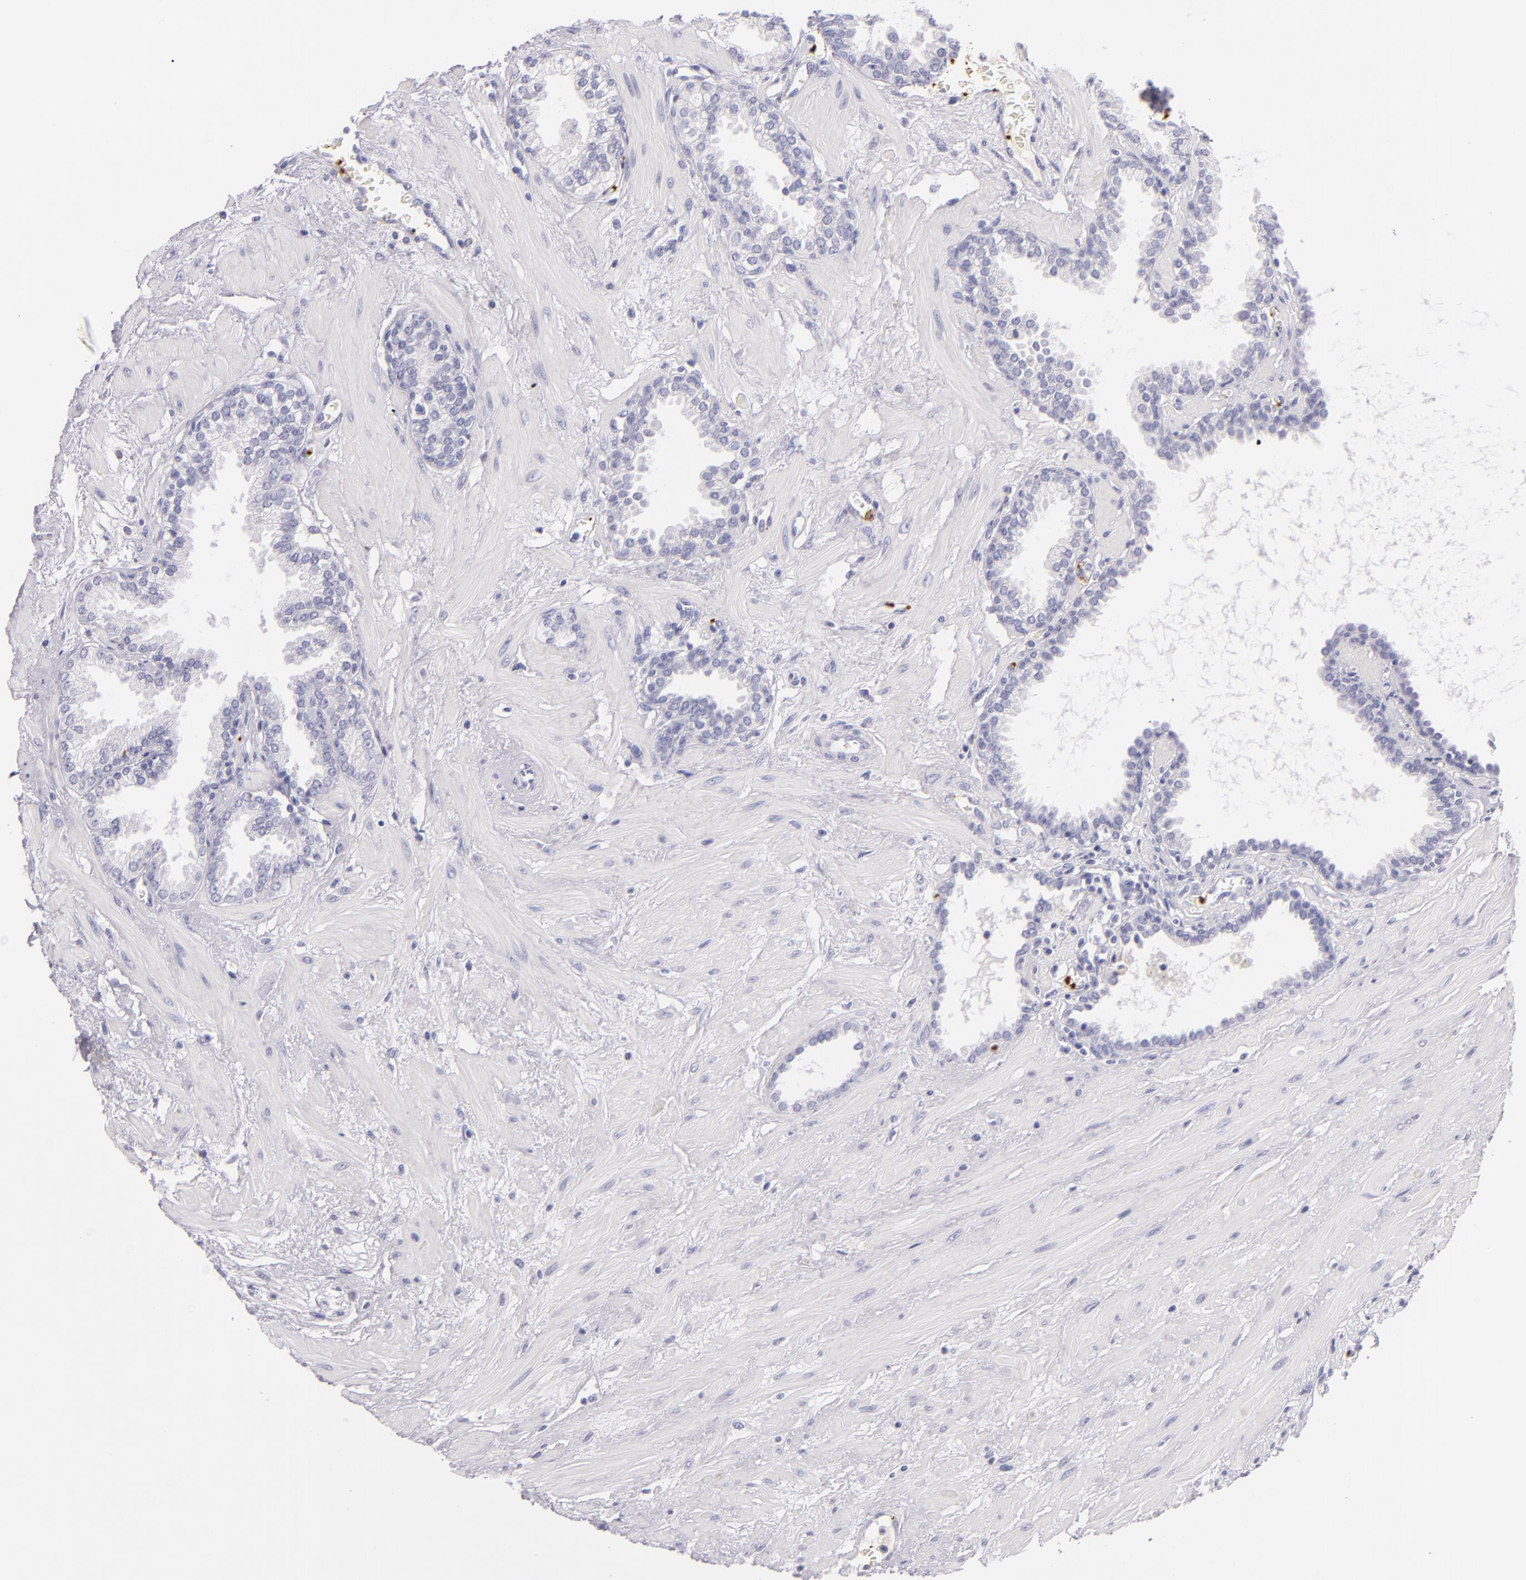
{"staining": {"intensity": "negative", "quantity": "none", "location": "none"}, "tissue": "prostate", "cell_type": "Glandular cells", "image_type": "normal", "snomed": [{"axis": "morphology", "description": "Normal tissue, NOS"}, {"axis": "topography", "description": "Prostate"}], "caption": "Immunohistochemical staining of unremarkable prostate displays no significant positivity in glandular cells.", "gene": "GP1BA", "patient": {"sex": "male", "age": 64}}